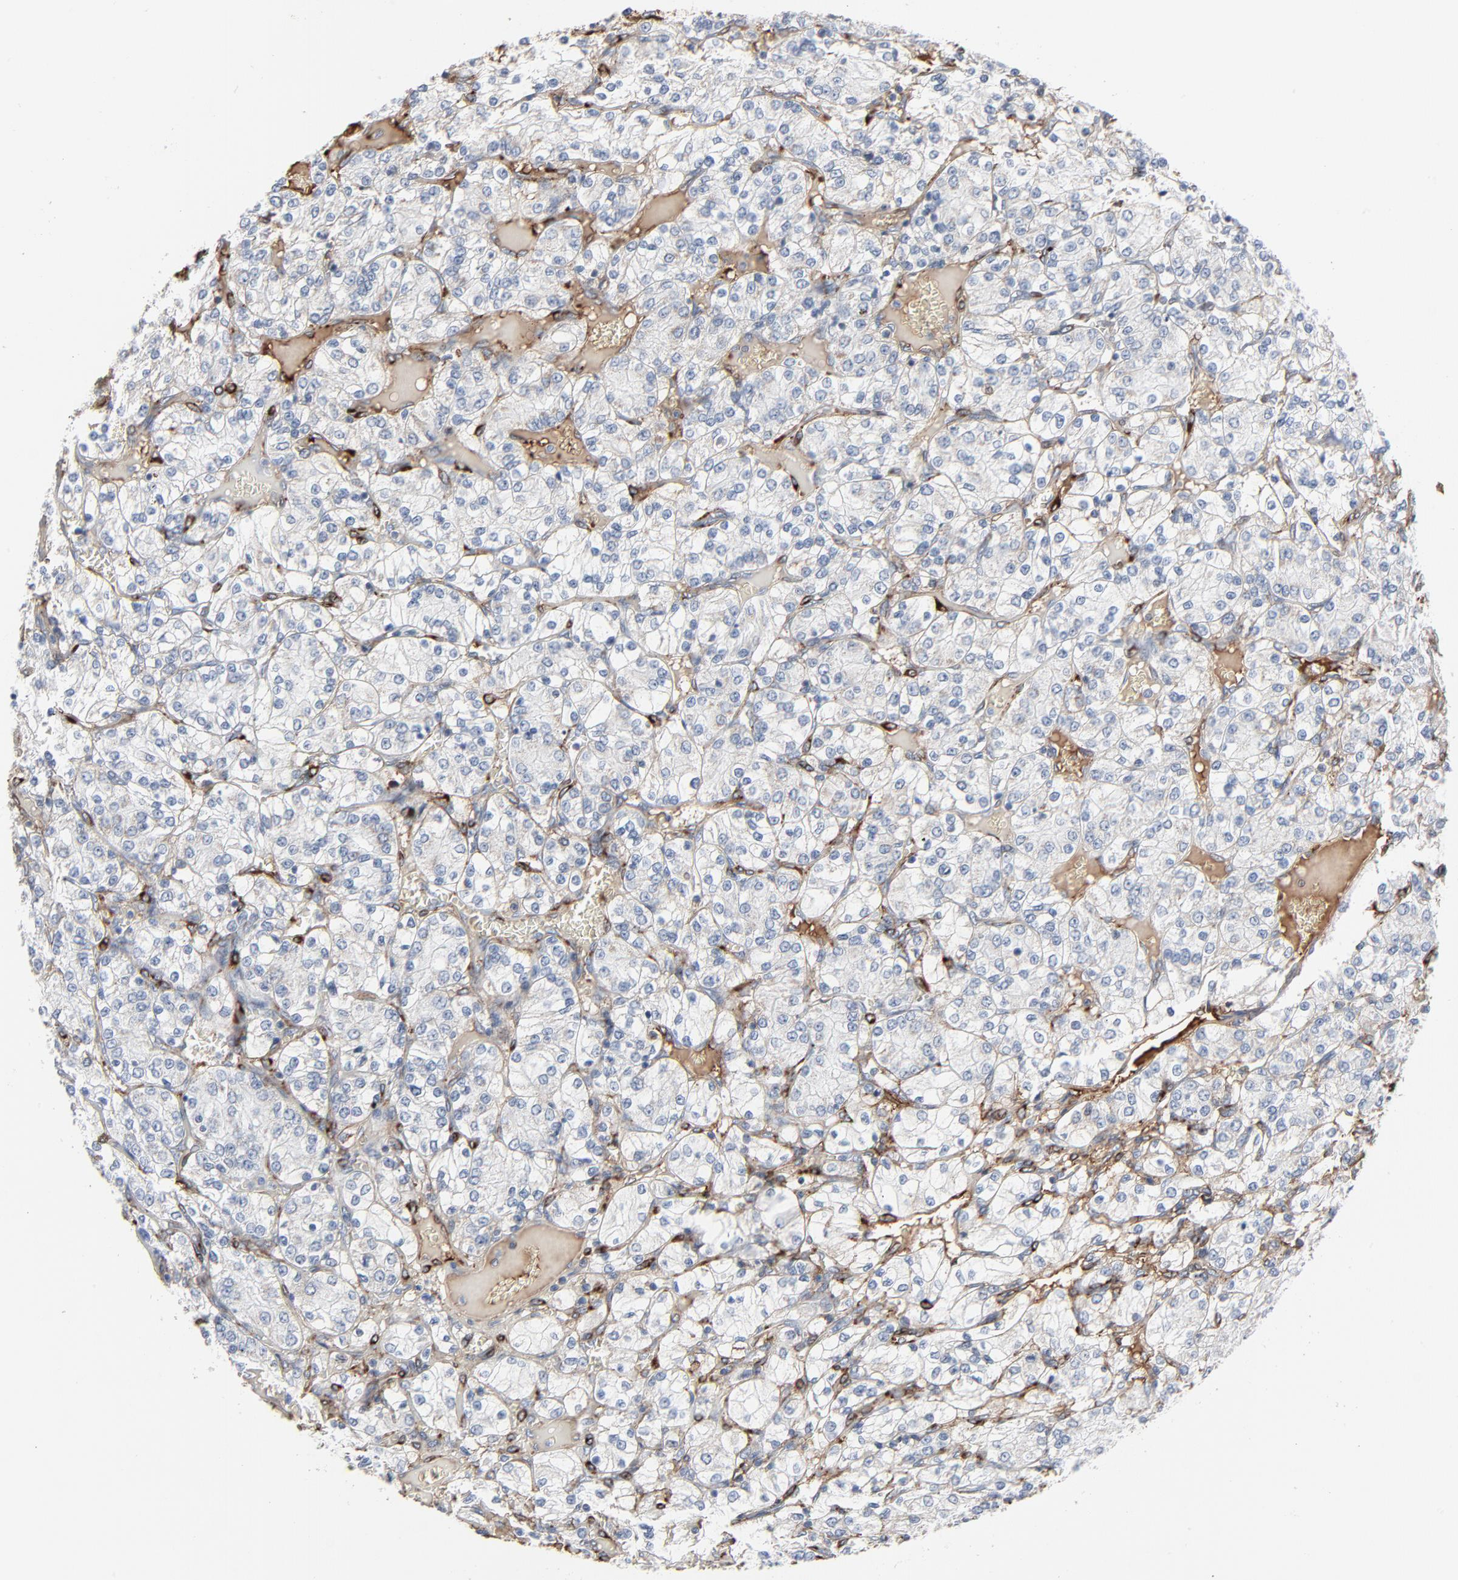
{"staining": {"intensity": "weak", "quantity": "25%-75%", "location": "cytoplasmic/membranous"}, "tissue": "renal cancer", "cell_type": "Tumor cells", "image_type": "cancer", "snomed": [{"axis": "morphology", "description": "Adenocarcinoma, NOS"}, {"axis": "topography", "description": "Kidney"}], "caption": "IHC staining of adenocarcinoma (renal), which shows low levels of weak cytoplasmic/membranous expression in about 25%-75% of tumor cells indicating weak cytoplasmic/membranous protein expression. The staining was performed using DAB (3,3'-diaminobenzidine) (brown) for protein detection and nuclei were counterstained in hematoxylin (blue).", "gene": "BGN", "patient": {"sex": "female", "age": 62}}